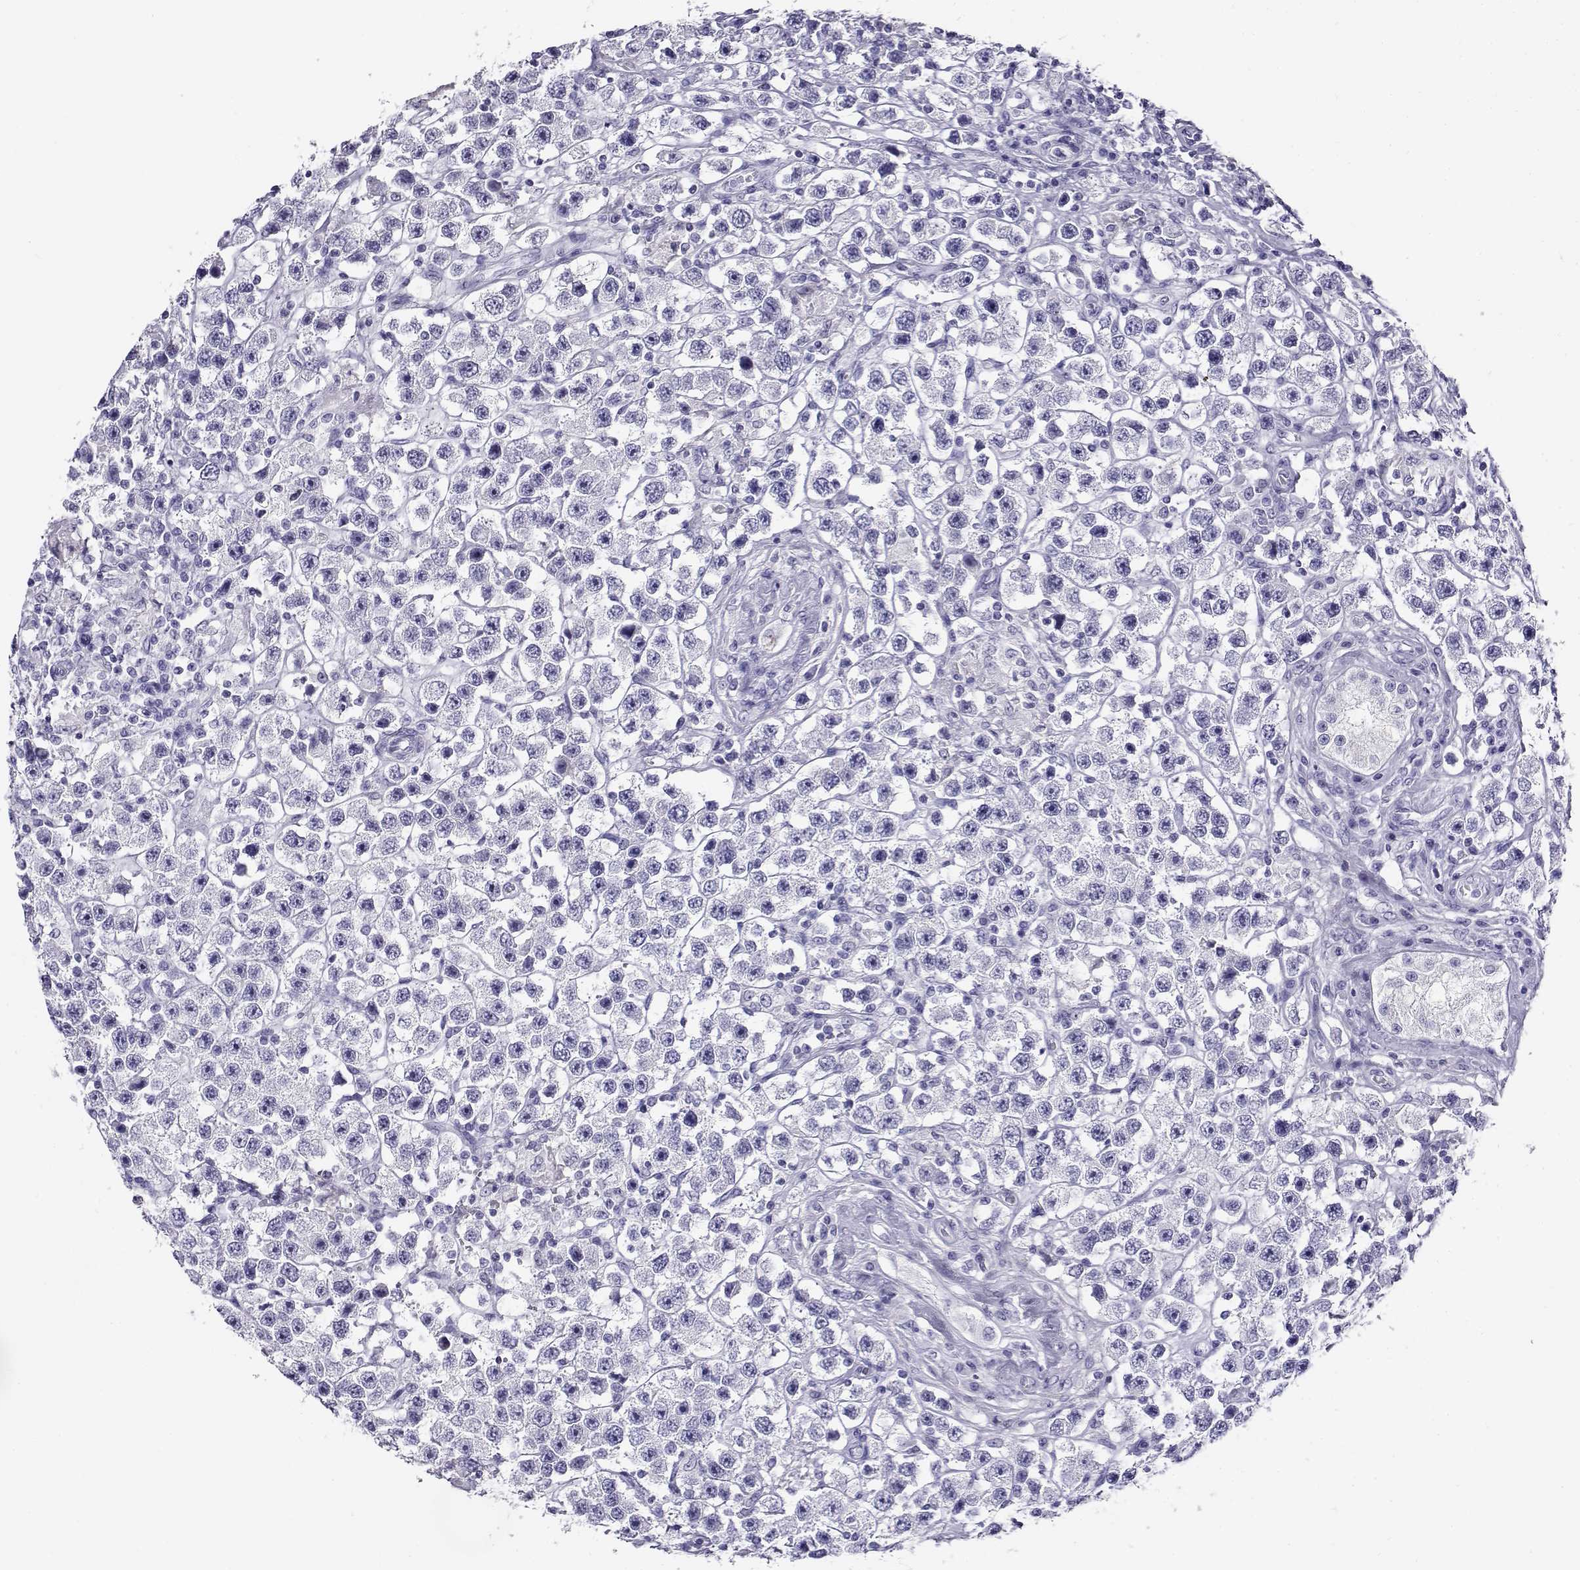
{"staining": {"intensity": "negative", "quantity": "none", "location": "none"}, "tissue": "testis cancer", "cell_type": "Tumor cells", "image_type": "cancer", "snomed": [{"axis": "morphology", "description": "Seminoma, NOS"}, {"axis": "topography", "description": "Testis"}], "caption": "IHC of testis cancer shows no staining in tumor cells.", "gene": "CABS1", "patient": {"sex": "male", "age": 45}}